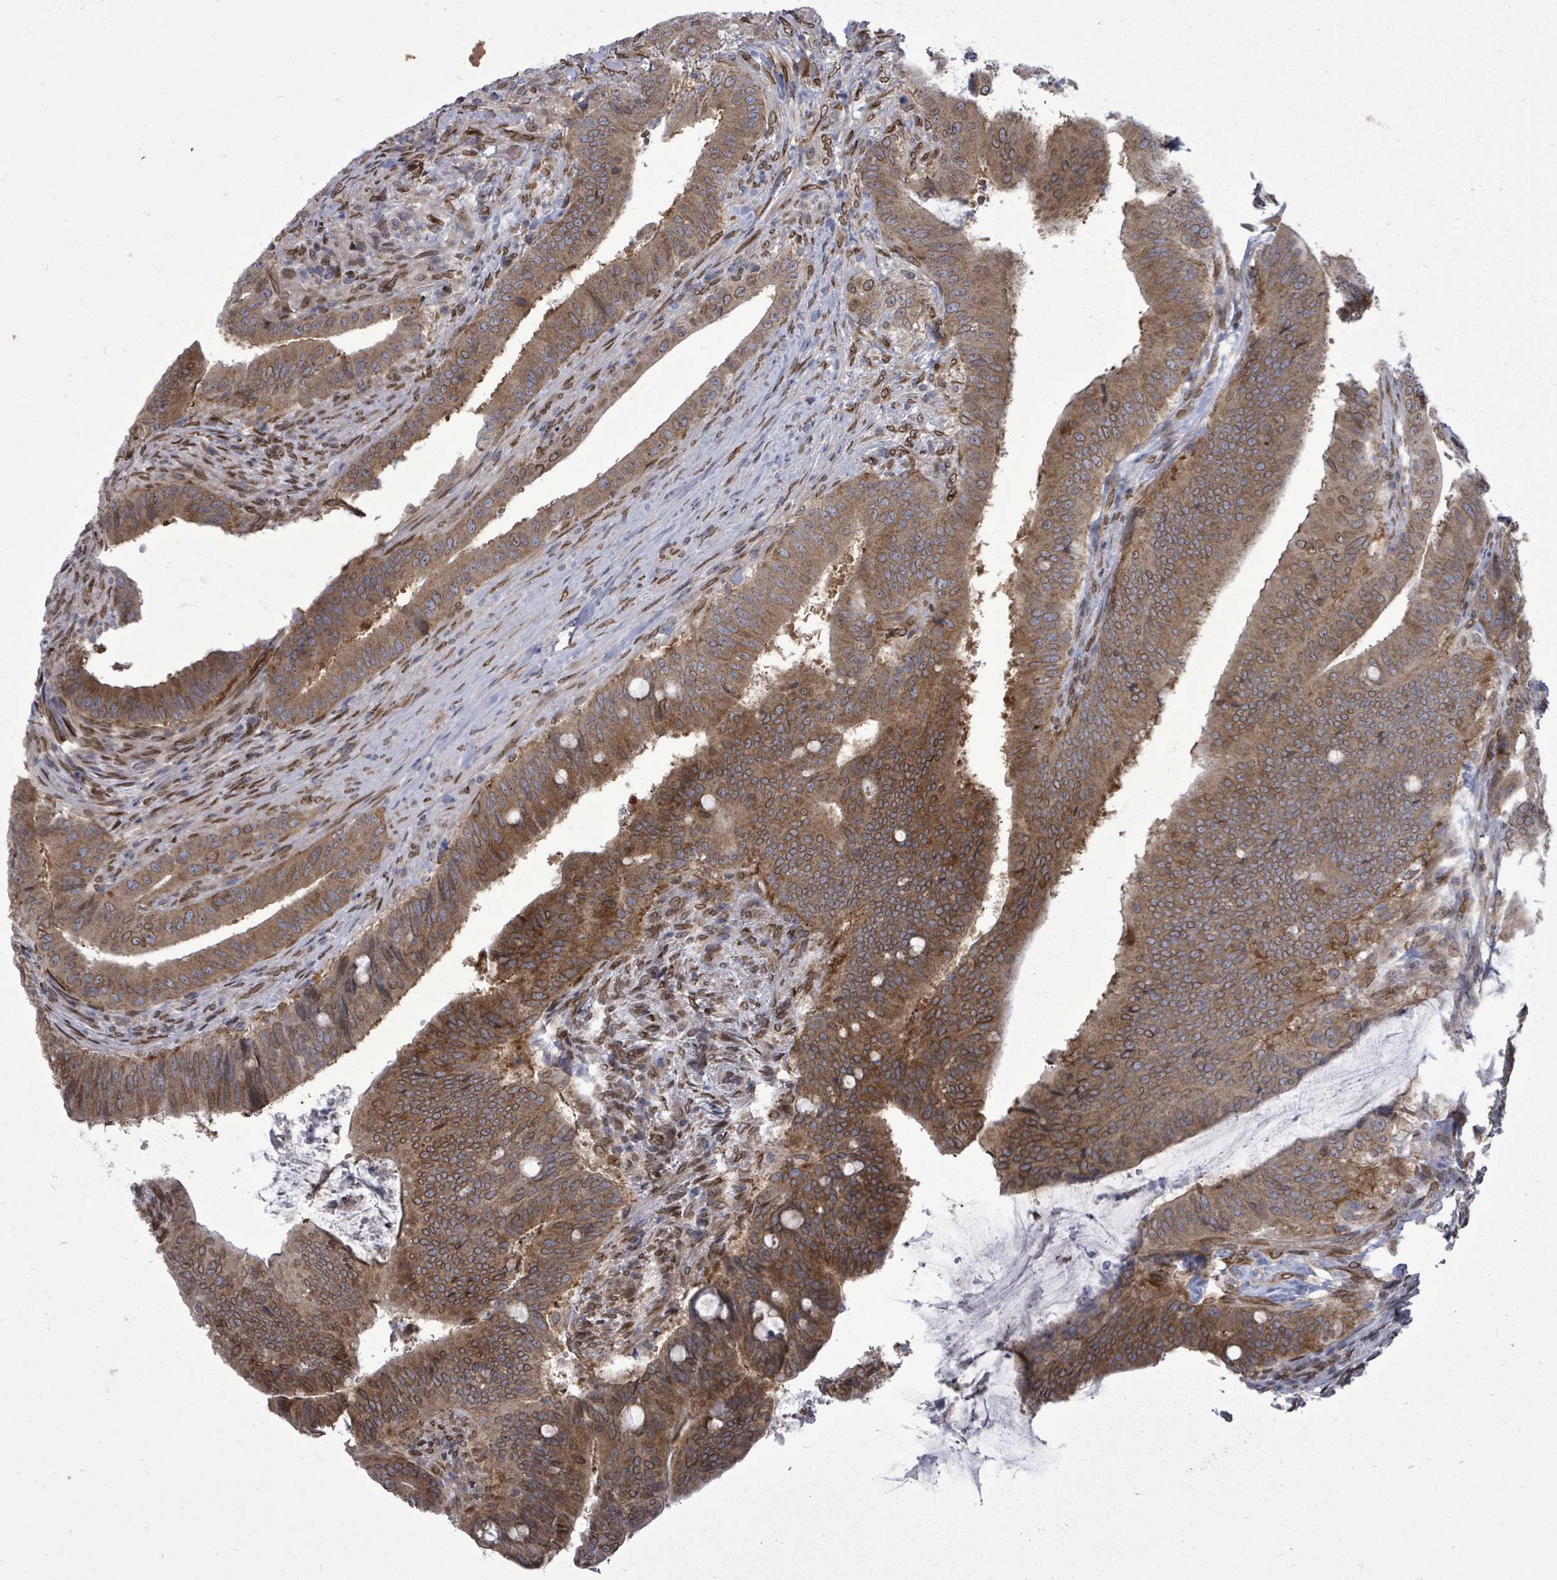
{"staining": {"intensity": "moderate", "quantity": ">75%", "location": "cytoplasmic/membranous,nuclear"}, "tissue": "colorectal cancer", "cell_type": "Tumor cells", "image_type": "cancer", "snomed": [{"axis": "morphology", "description": "Adenocarcinoma, NOS"}, {"axis": "topography", "description": "Colon"}], "caption": "A photomicrograph showing moderate cytoplasmic/membranous and nuclear expression in about >75% of tumor cells in colorectal adenocarcinoma, as visualized by brown immunohistochemical staining.", "gene": "ARFGAP1", "patient": {"sex": "female", "age": 43}}